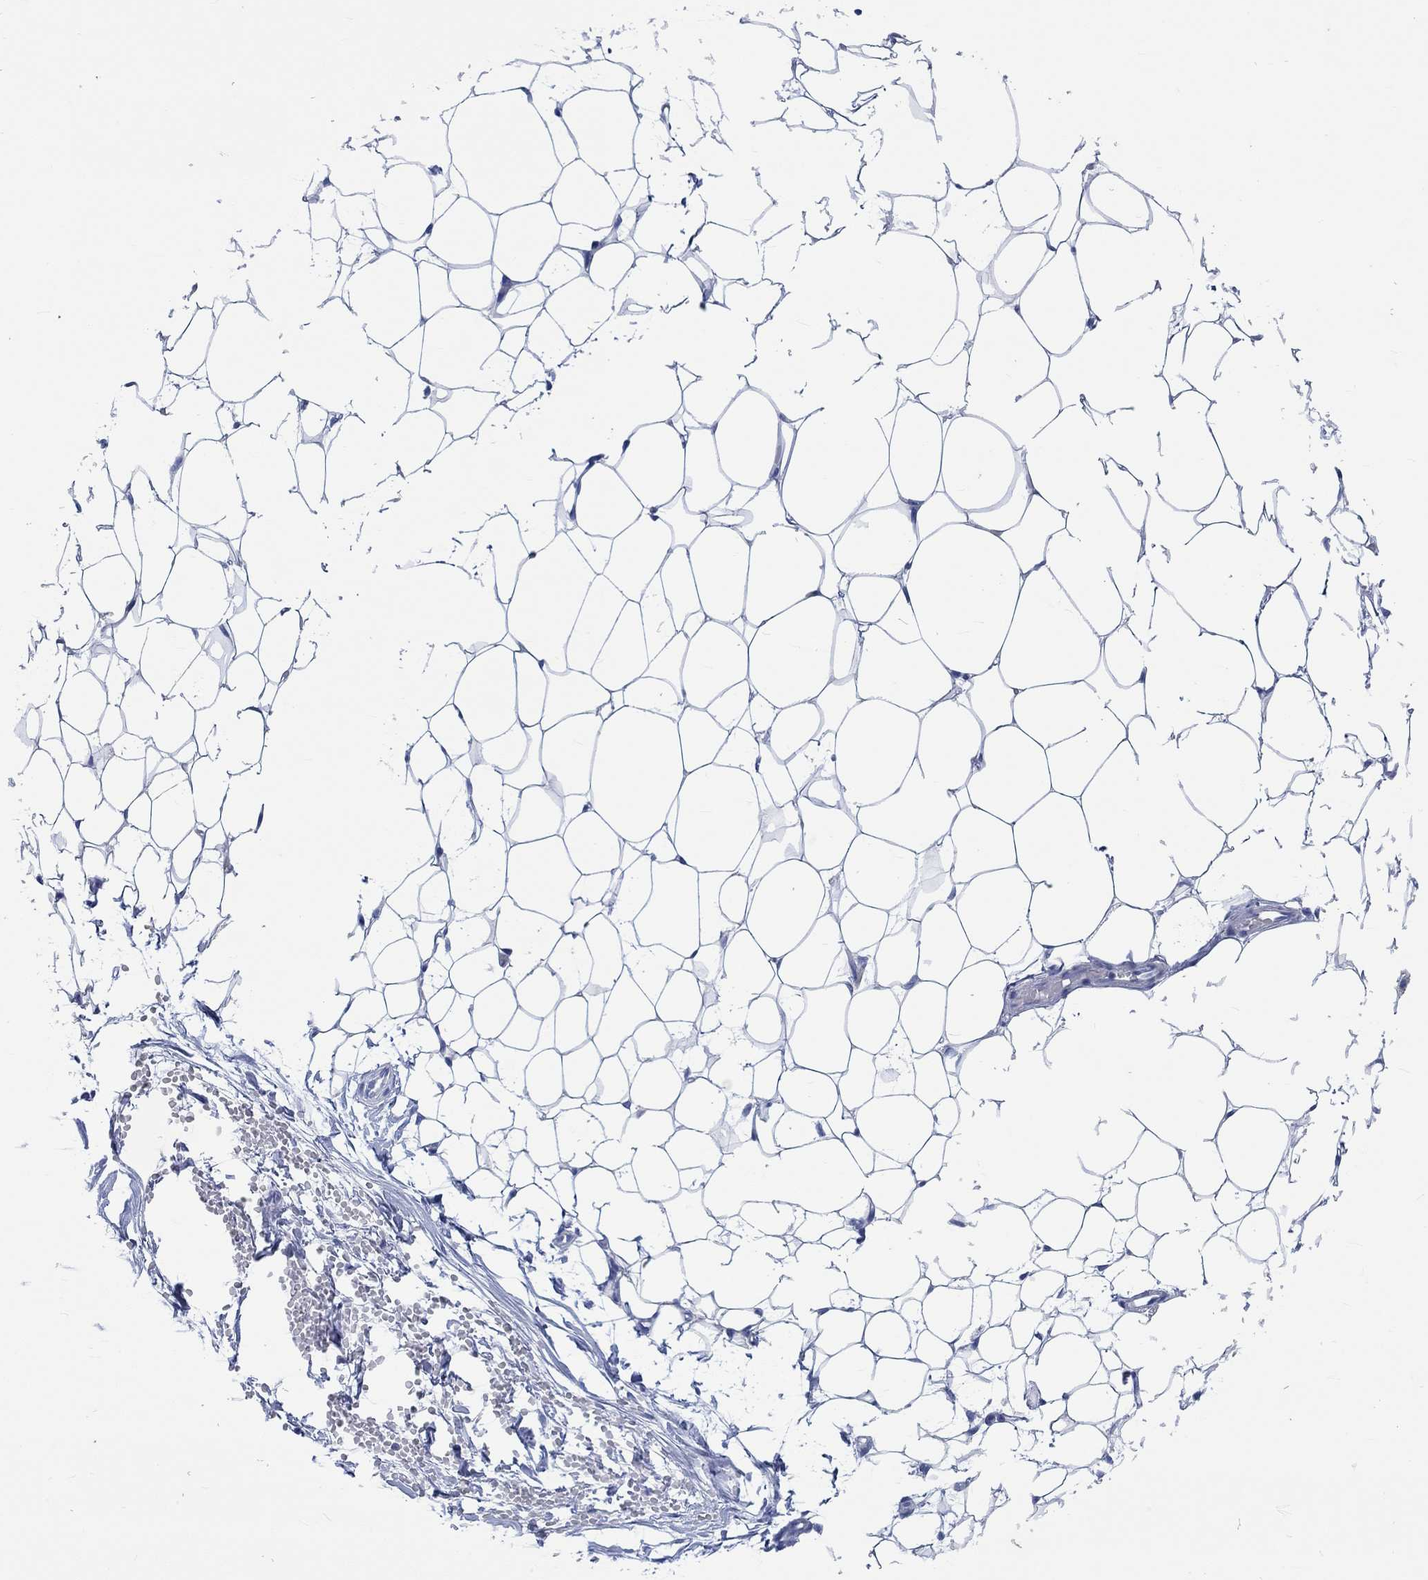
{"staining": {"intensity": "negative", "quantity": "none", "location": "none"}, "tissue": "breast", "cell_type": "Adipocytes", "image_type": "normal", "snomed": [{"axis": "morphology", "description": "Normal tissue, NOS"}, {"axis": "topography", "description": "Breast"}], "caption": "A high-resolution histopathology image shows immunohistochemistry (IHC) staining of unremarkable breast, which demonstrates no significant staining in adipocytes.", "gene": "C4orf47", "patient": {"sex": "female", "age": 37}}